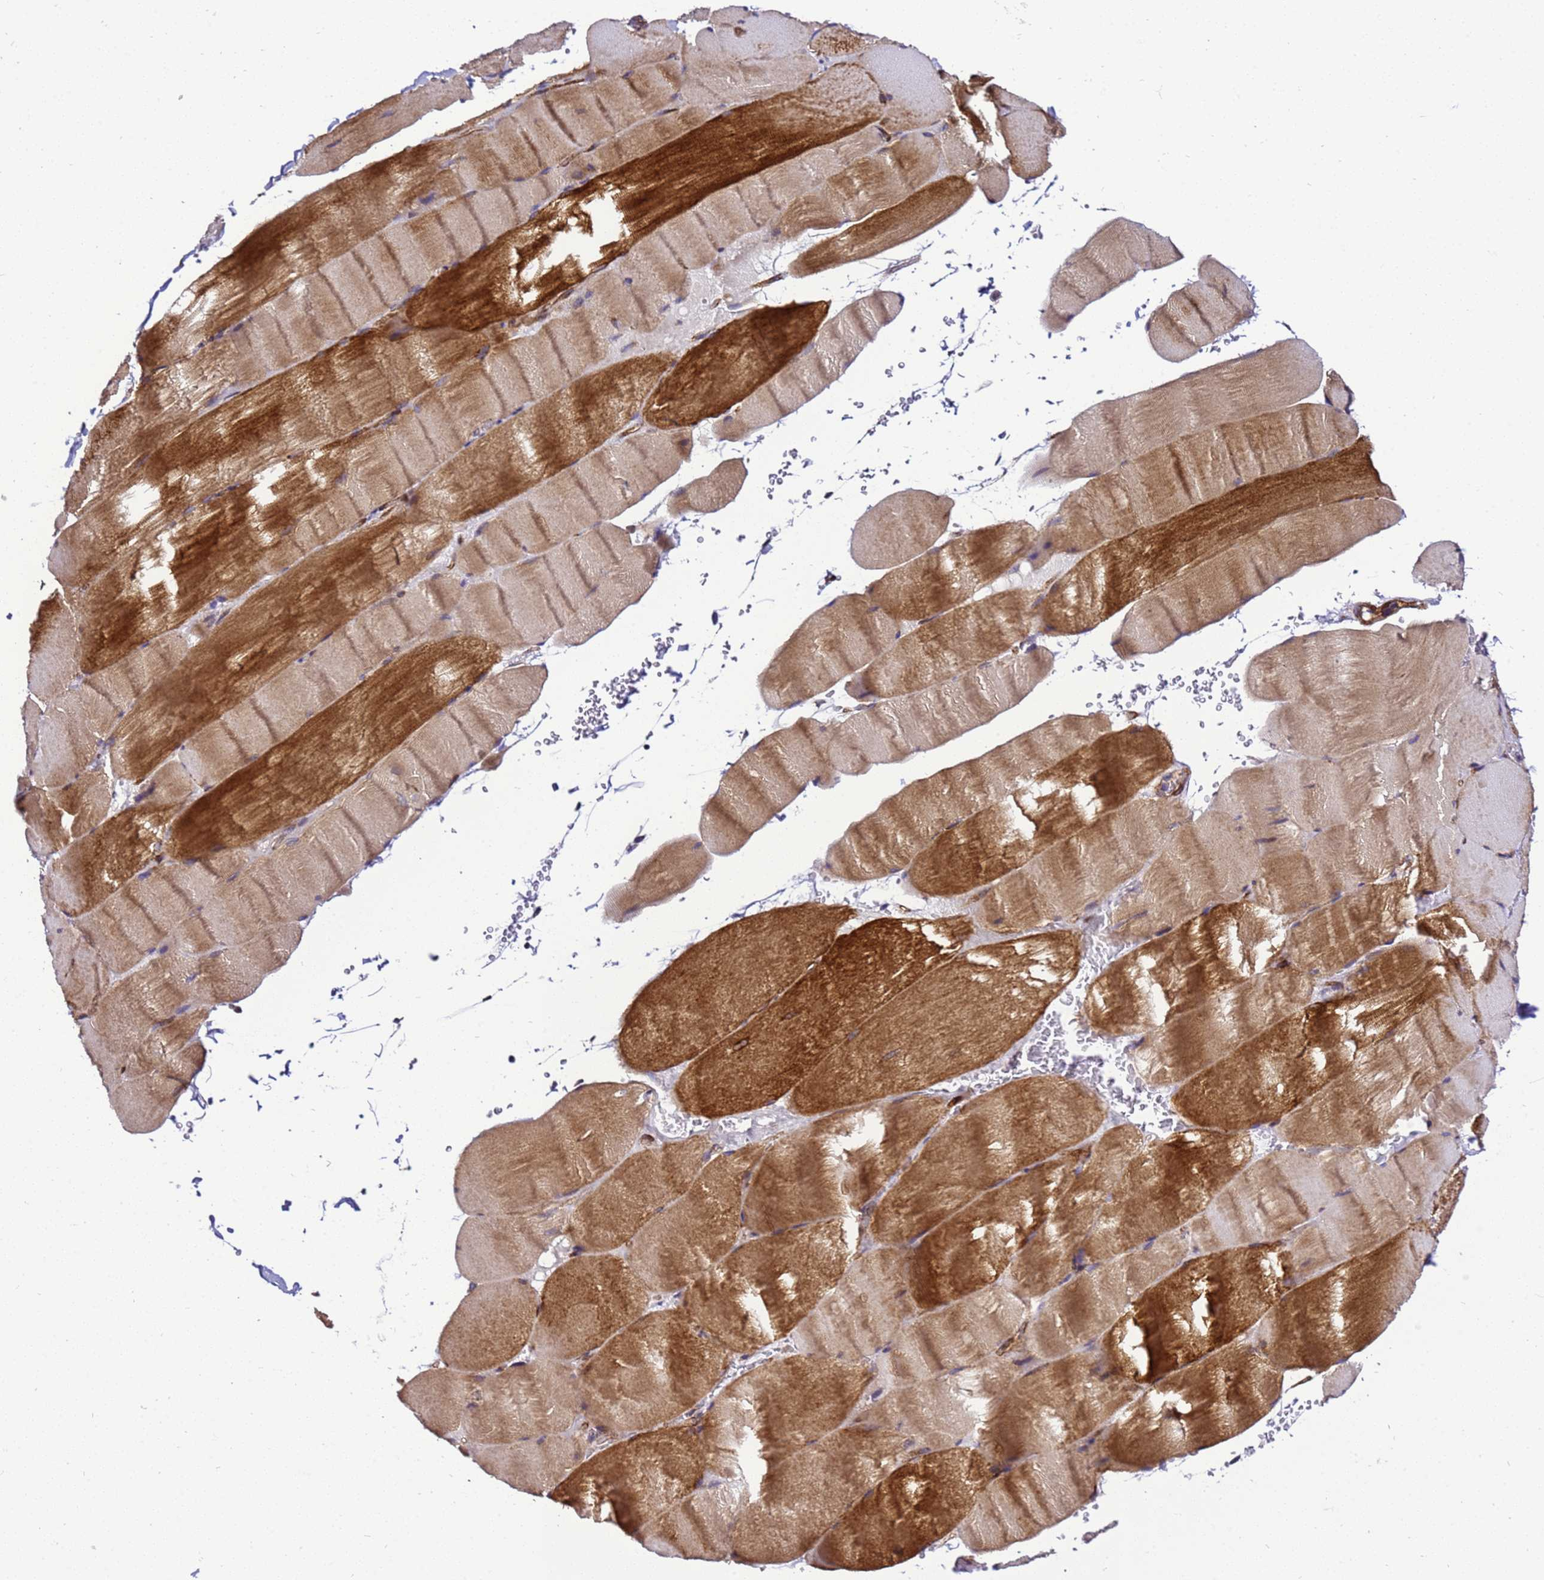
{"staining": {"intensity": "strong", "quantity": "25%-75%", "location": "cytoplasmic/membranous"}, "tissue": "skeletal muscle", "cell_type": "Myocytes", "image_type": "normal", "snomed": [{"axis": "morphology", "description": "Normal tissue, NOS"}, {"axis": "topography", "description": "Skeletal muscle"}, {"axis": "topography", "description": "Head-Neck"}], "caption": "This micrograph displays benign skeletal muscle stained with immunohistochemistry to label a protein in brown. The cytoplasmic/membranous of myocytes show strong positivity for the protein. Nuclei are counter-stained blue.", "gene": "ZNF417", "patient": {"sex": "male", "age": 66}}